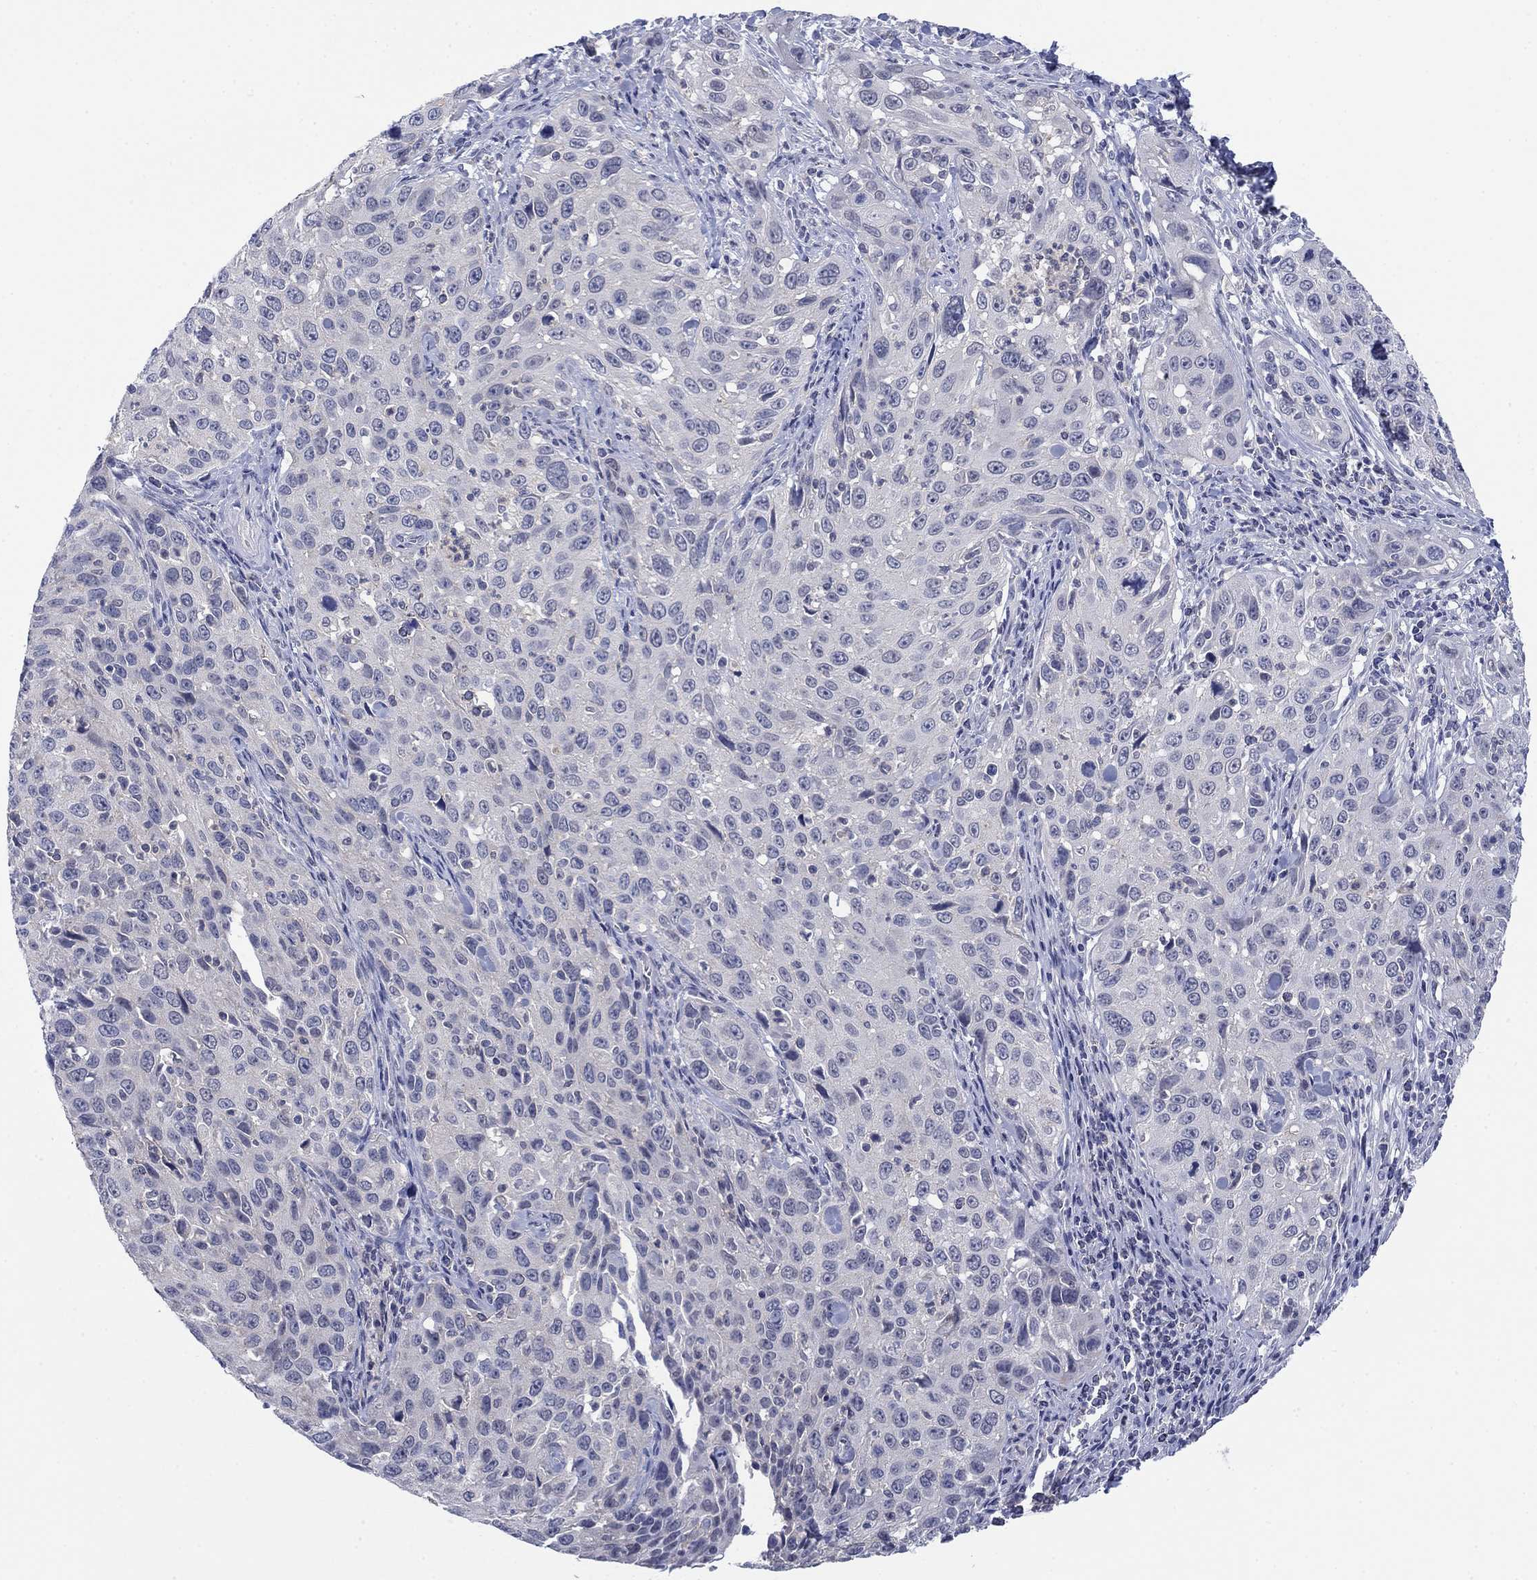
{"staining": {"intensity": "negative", "quantity": "none", "location": "none"}, "tissue": "cervical cancer", "cell_type": "Tumor cells", "image_type": "cancer", "snomed": [{"axis": "morphology", "description": "Squamous cell carcinoma, NOS"}, {"axis": "topography", "description": "Cervix"}], "caption": "Squamous cell carcinoma (cervical) stained for a protein using immunohistochemistry (IHC) shows no expression tumor cells.", "gene": "FER1L6", "patient": {"sex": "female", "age": 26}}